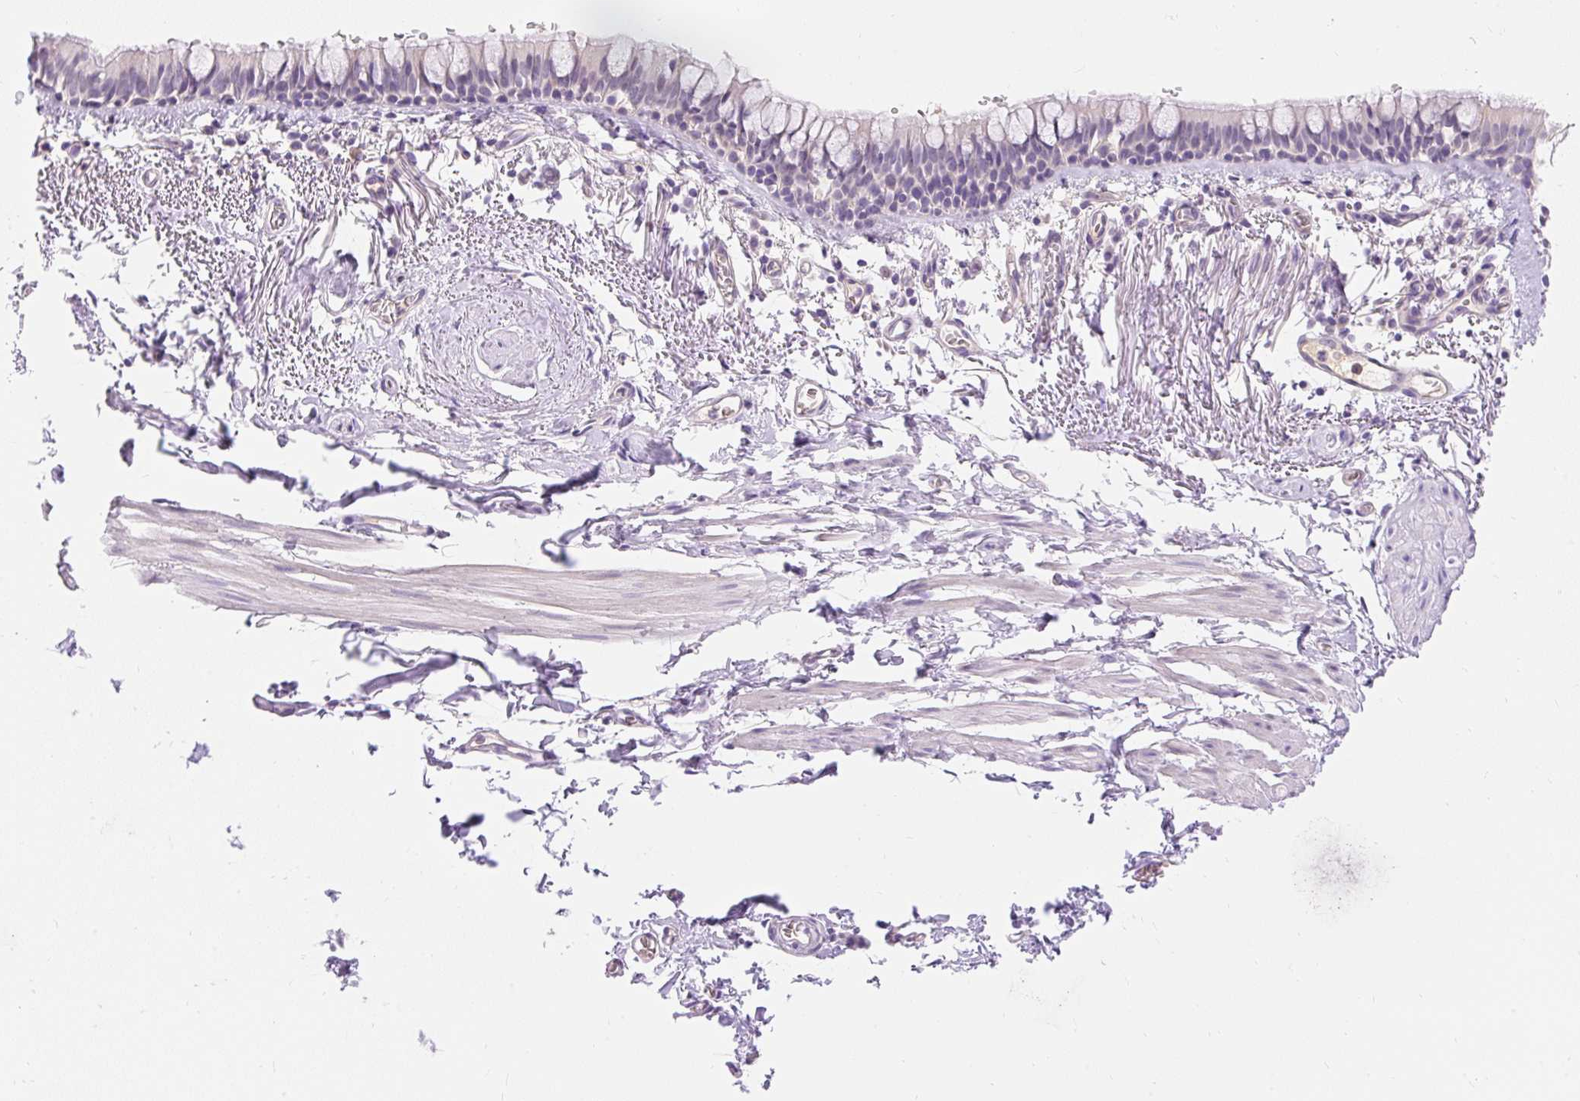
{"staining": {"intensity": "negative", "quantity": "none", "location": "none"}, "tissue": "bronchus", "cell_type": "Respiratory epithelial cells", "image_type": "normal", "snomed": [{"axis": "morphology", "description": "Normal tissue, NOS"}, {"axis": "topography", "description": "Bronchus"}], "caption": "The IHC histopathology image has no significant positivity in respiratory epithelial cells of bronchus.", "gene": "TMEM150C", "patient": {"sex": "male", "age": 67}}